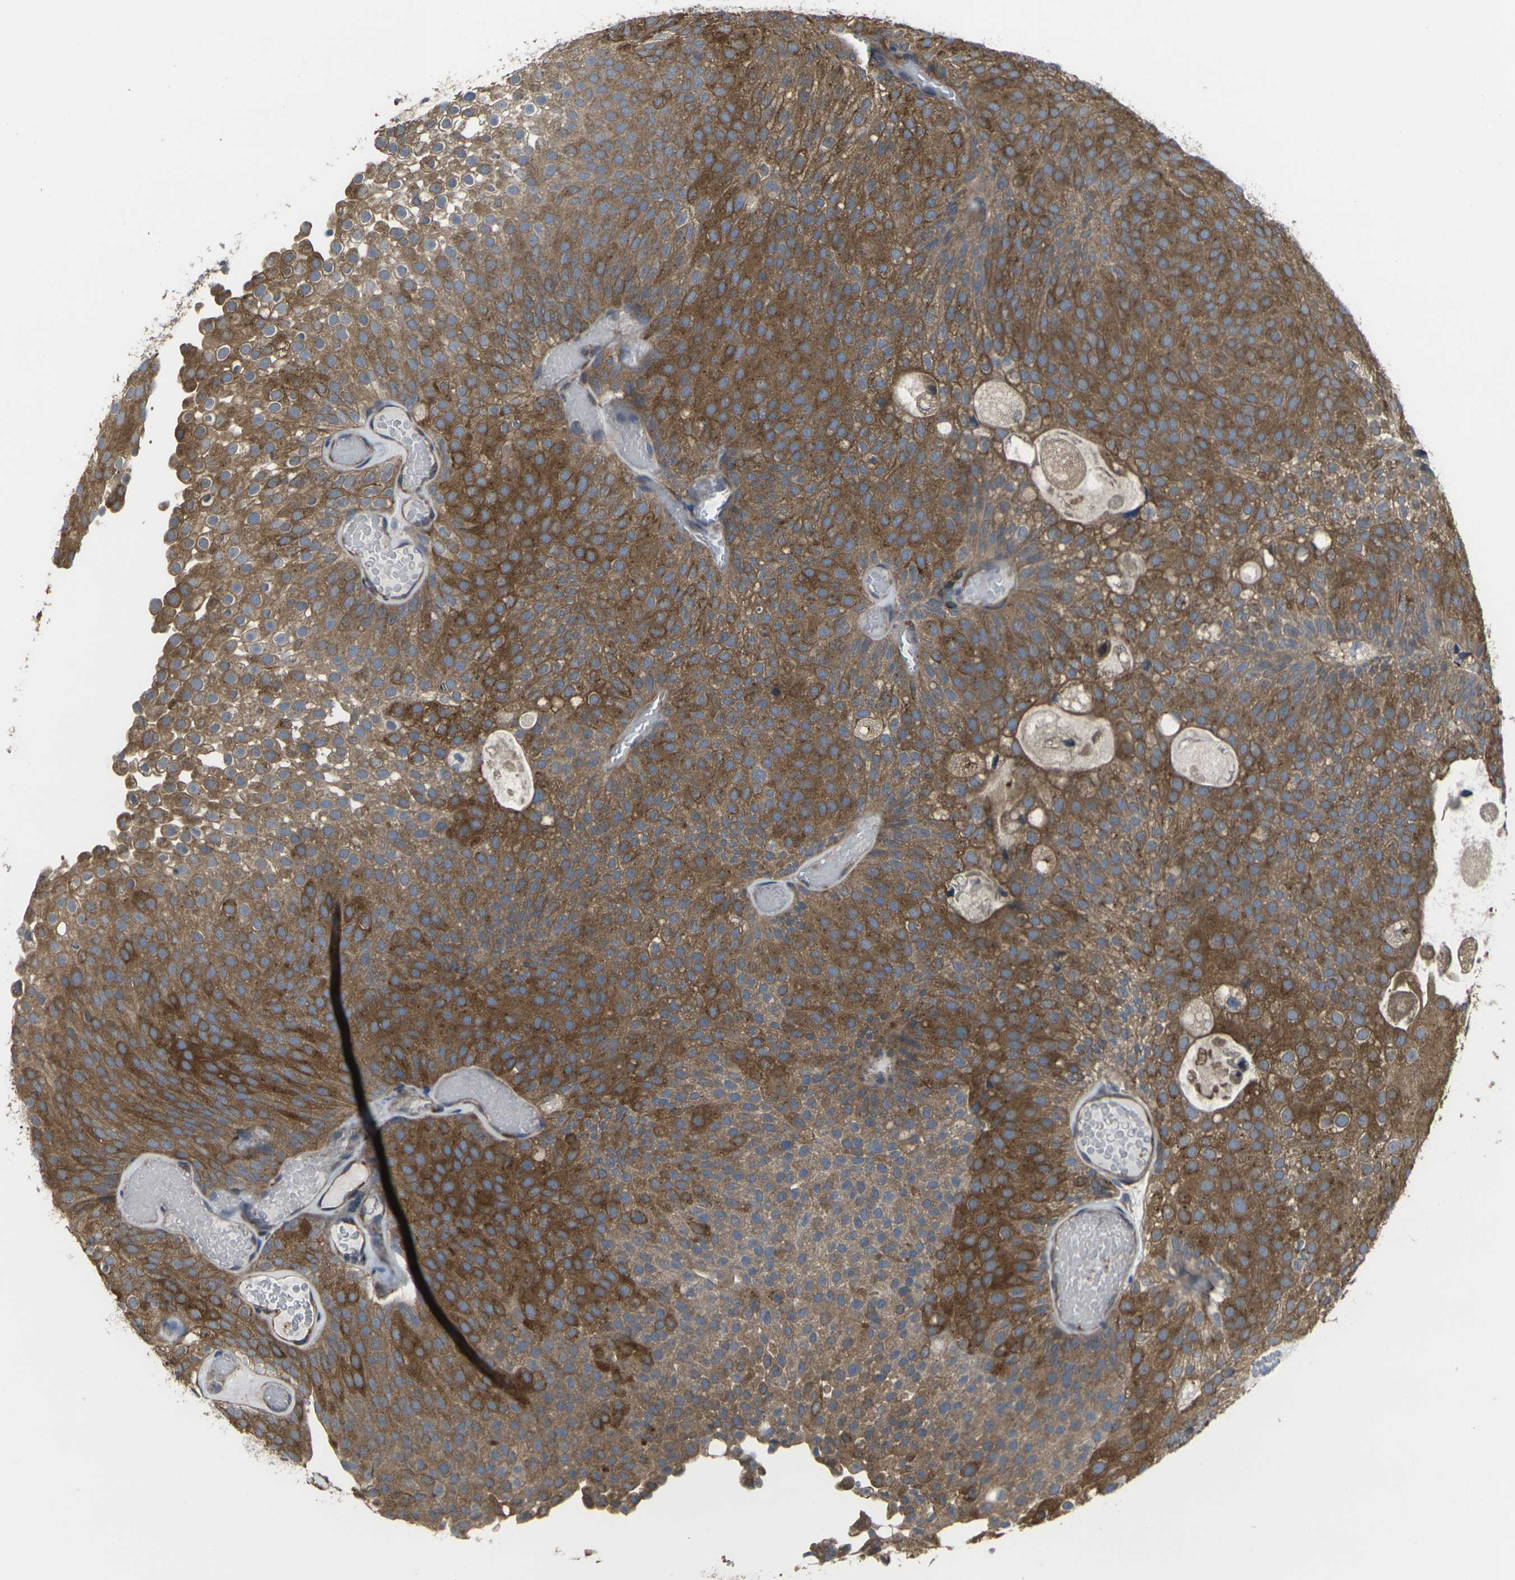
{"staining": {"intensity": "moderate", "quantity": ">75%", "location": "cytoplasmic/membranous"}, "tissue": "urothelial cancer", "cell_type": "Tumor cells", "image_type": "cancer", "snomed": [{"axis": "morphology", "description": "Urothelial carcinoma, Low grade"}, {"axis": "topography", "description": "Urinary bladder"}], "caption": "Moderate cytoplasmic/membranous positivity for a protein is present in about >75% of tumor cells of urothelial cancer using immunohistochemistry (IHC).", "gene": "PRKACB", "patient": {"sex": "male", "age": 78}}